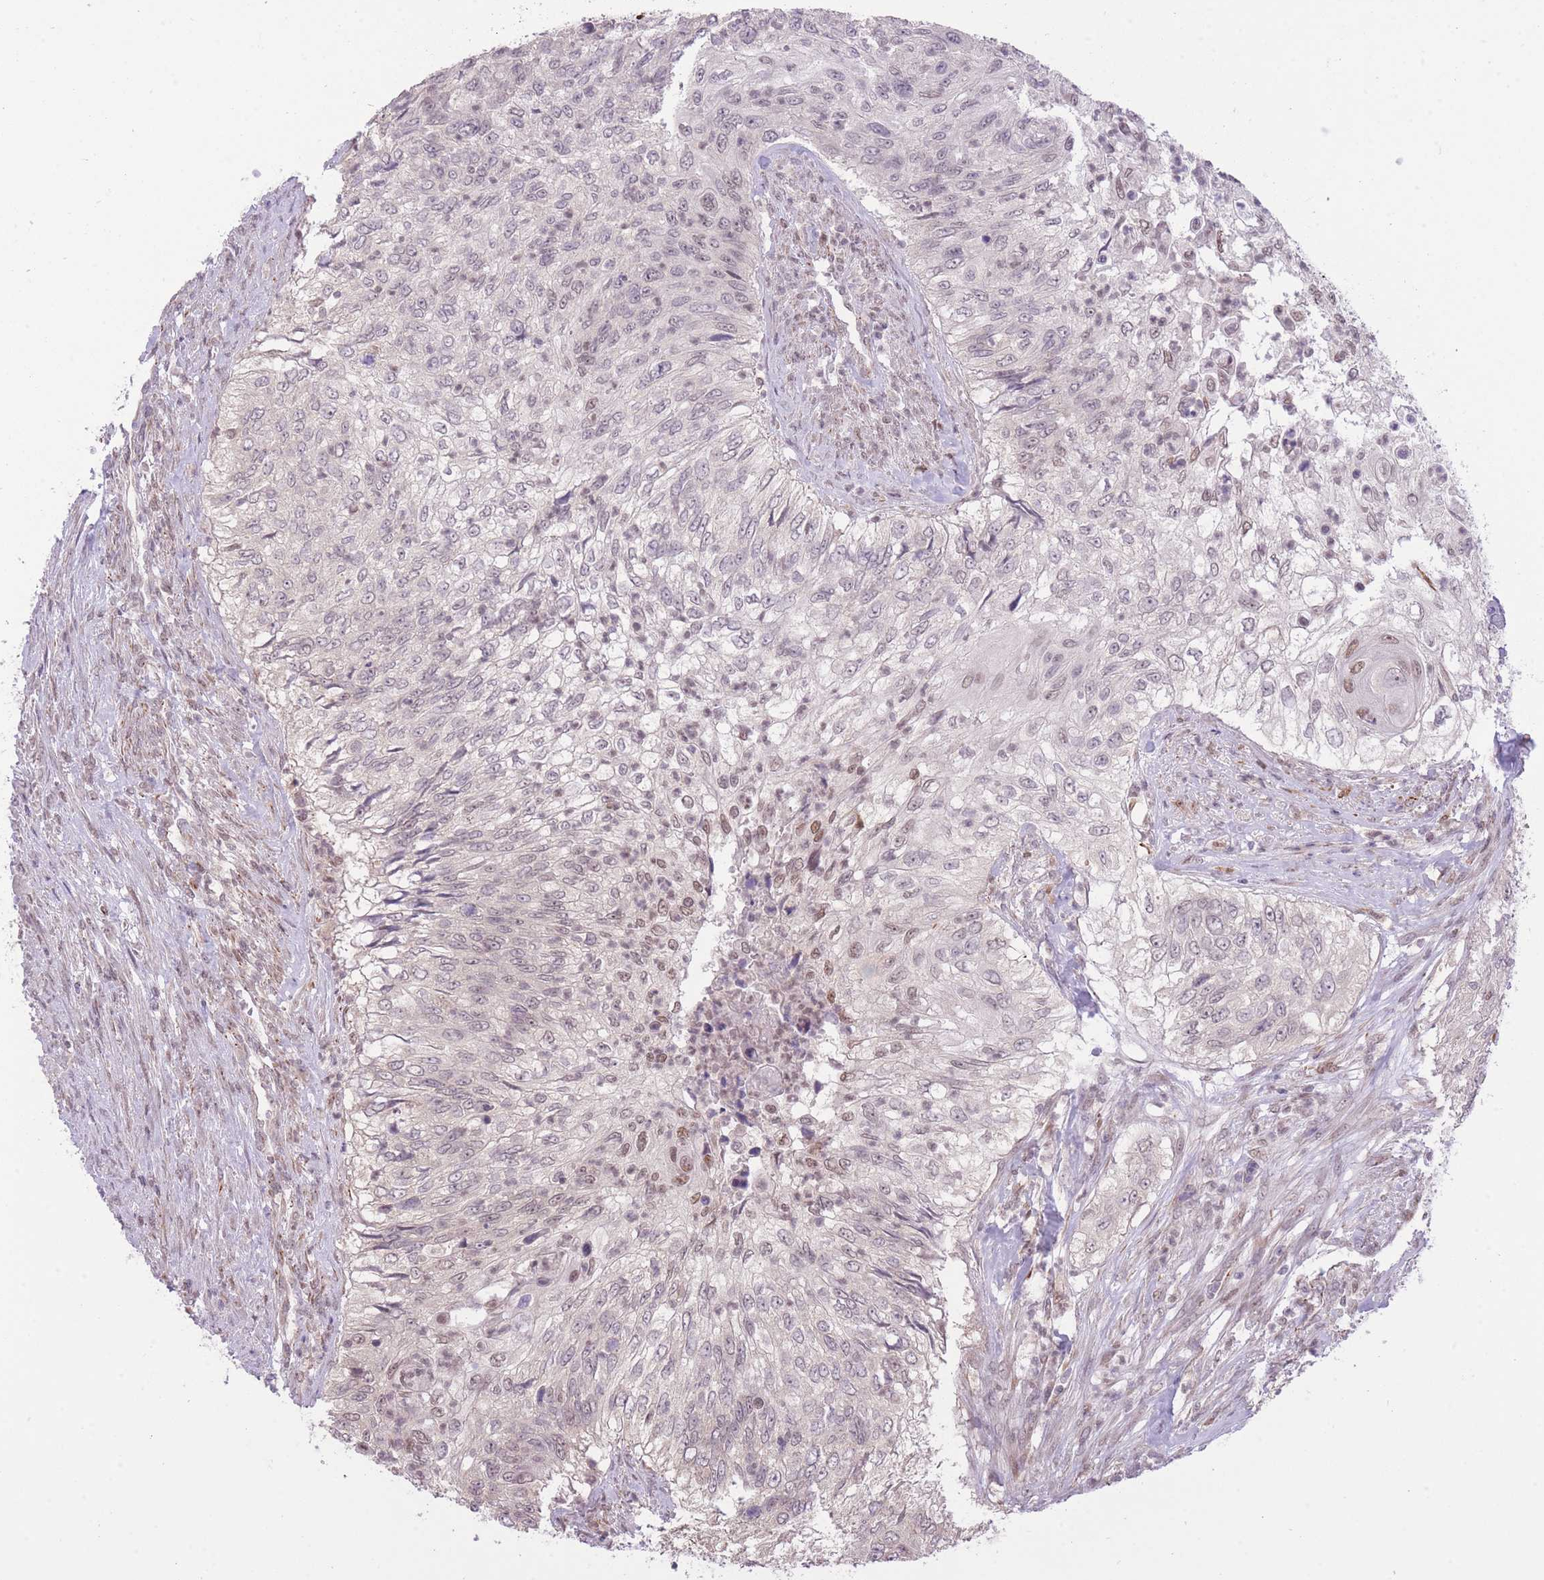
{"staining": {"intensity": "weak", "quantity": "<25%", "location": "nuclear"}, "tissue": "urothelial cancer", "cell_type": "Tumor cells", "image_type": "cancer", "snomed": [{"axis": "morphology", "description": "Urothelial carcinoma, High grade"}, {"axis": "topography", "description": "Urinary bladder"}], "caption": "This is an immunohistochemistry (IHC) micrograph of high-grade urothelial carcinoma. There is no expression in tumor cells.", "gene": "ELL", "patient": {"sex": "female", "age": 60}}